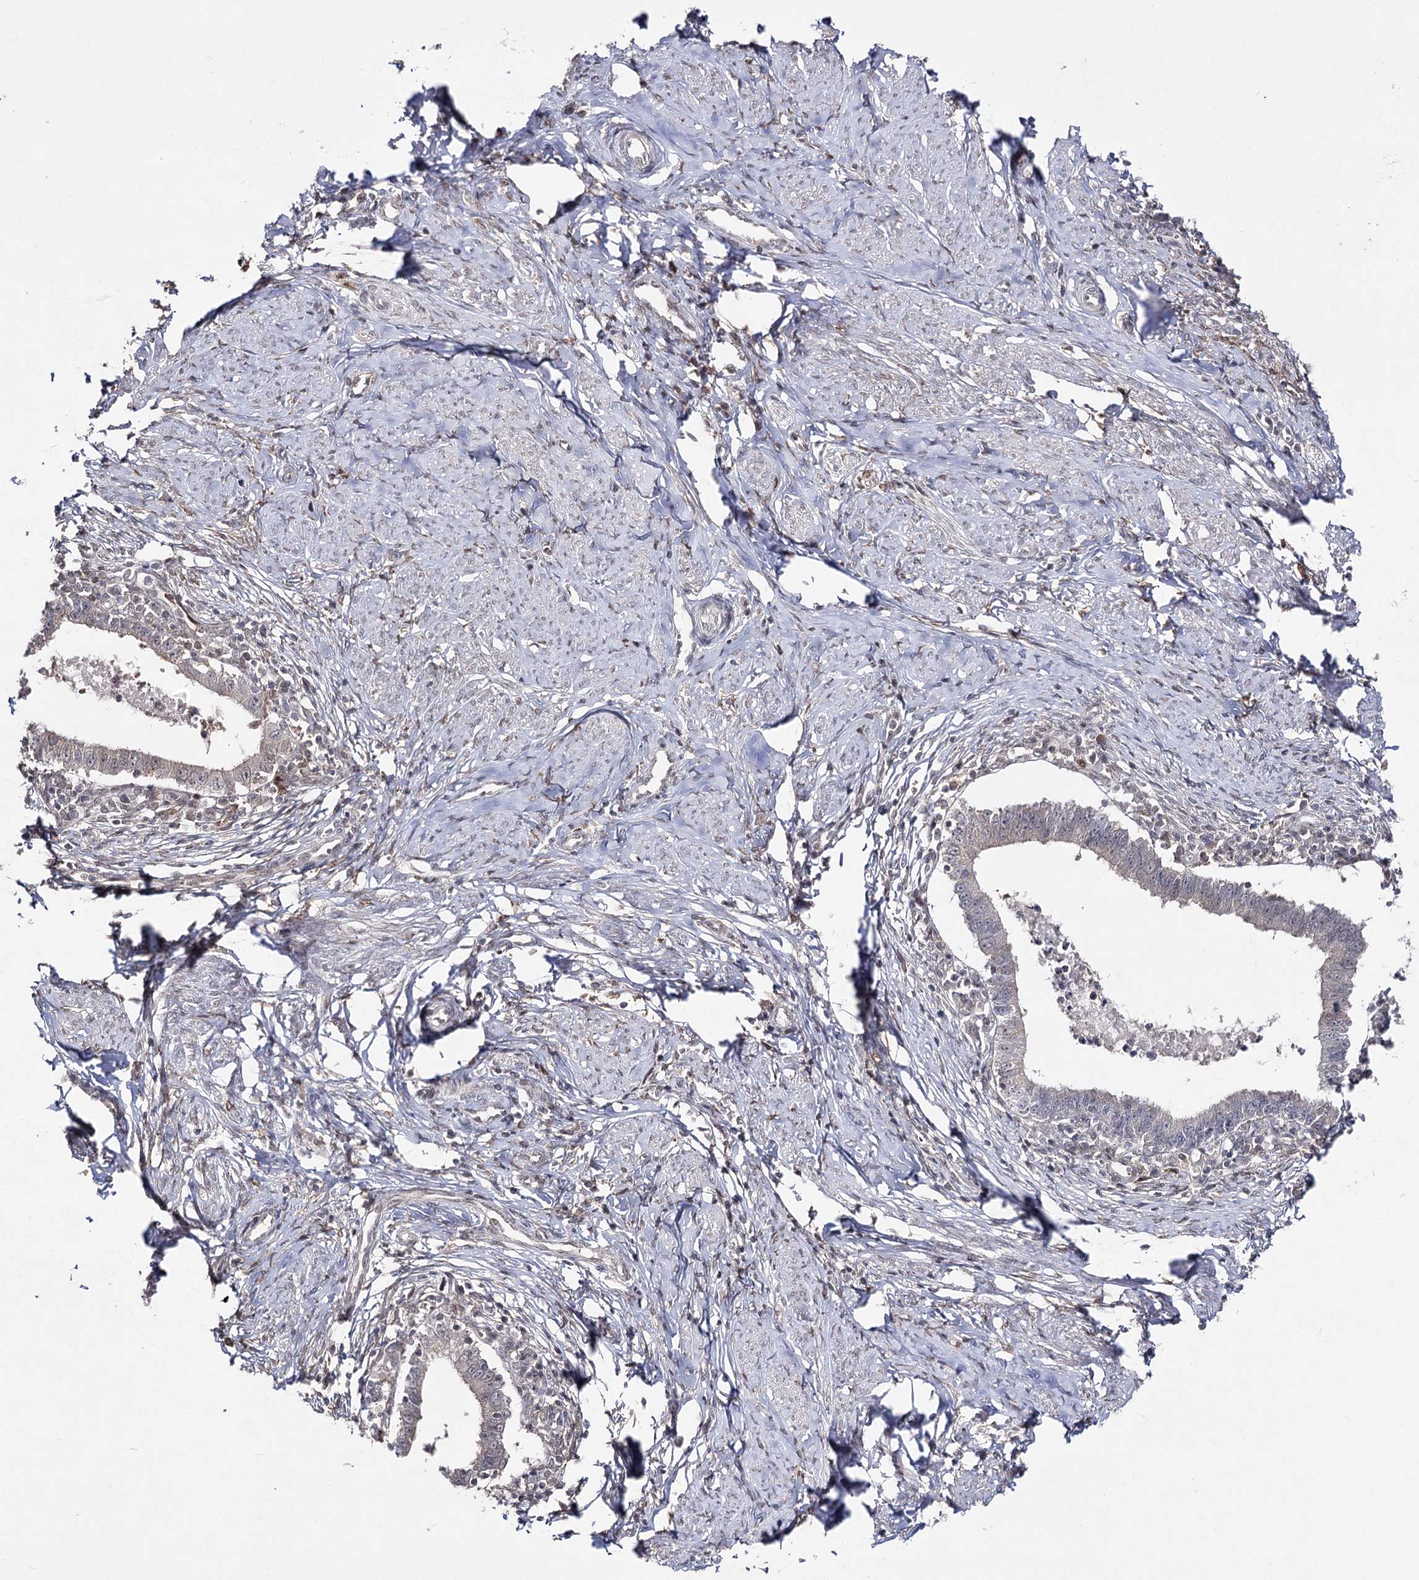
{"staining": {"intensity": "negative", "quantity": "none", "location": "none"}, "tissue": "cervical cancer", "cell_type": "Tumor cells", "image_type": "cancer", "snomed": [{"axis": "morphology", "description": "Adenocarcinoma, NOS"}, {"axis": "topography", "description": "Cervix"}], "caption": "The immunohistochemistry image has no significant staining in tumor cells of cervical cancer tissue.", "gene": "HSD11B2", "patient": {"sex": "female", "age": 36}}